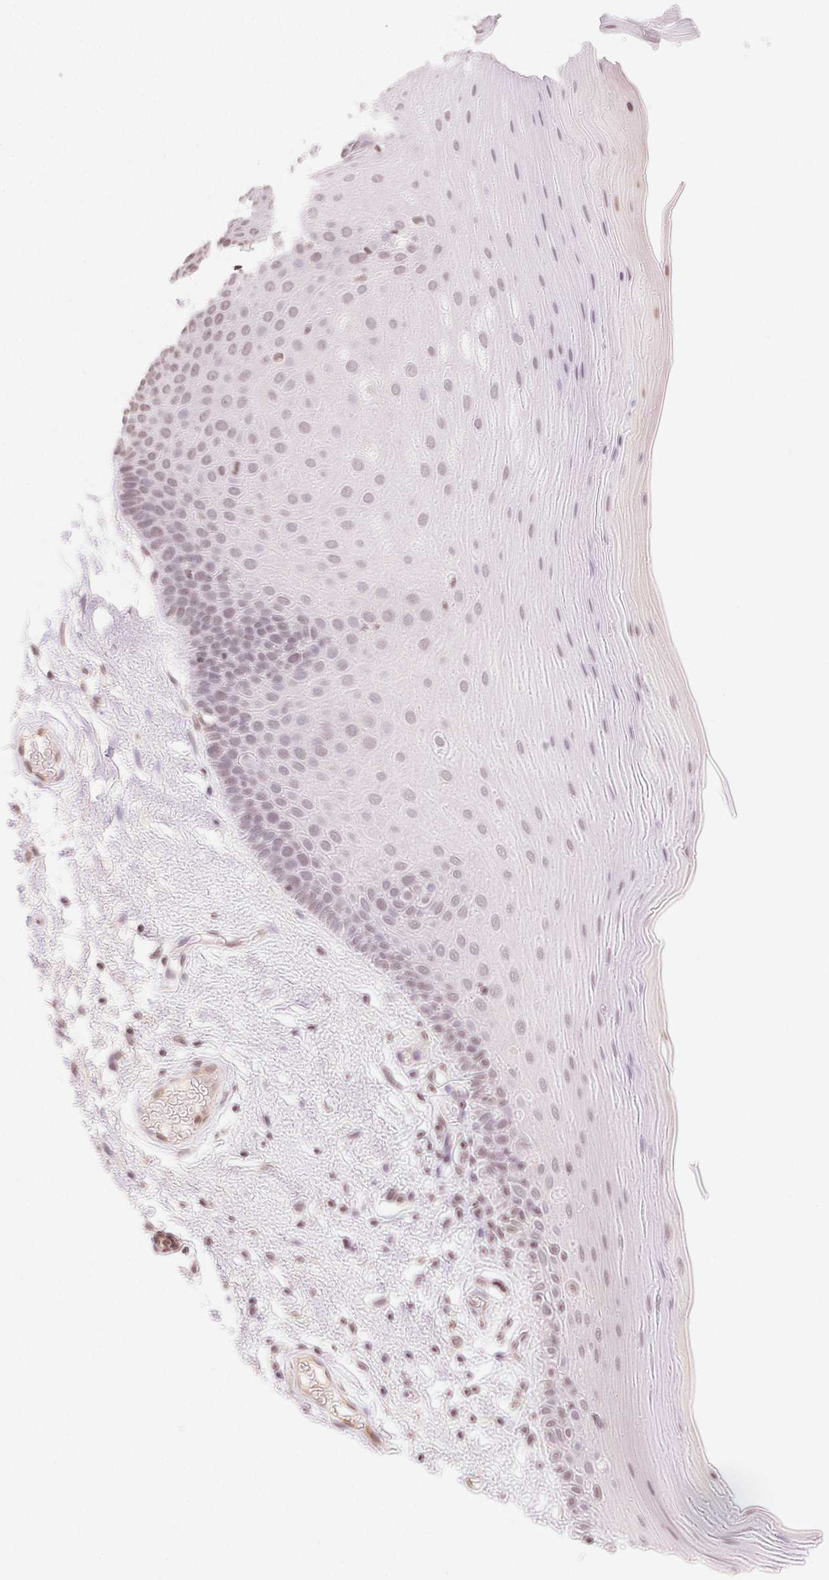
{"staining": {"intensity": "weak", "quantity": "25%-75%", "location": "nuclear"}, "tissue": "oral mucosa", "cell_type": "Squamous epithelial cells", "image_type": "normal", "snomed": [{"axis": "morphology", "description": "Normal tissue, NOS"}, {"axis": "morphology", "description": "Squamous cell carcinoma, NOS"}, {"axis": "topography", "description": "Oral tissue"}, {"axis": "topography", "description": "Tounge, NOS"}, {"axis": "topography", "description": "Head-Neck"}], "caption": "High-magnification brightfield microscopy of benign oral mucosa stained with DAB (brown) and counterstained with hematoxylin (blue). squamous epithelial cells exhibit weak nuclear expression is present in approximately25%-75% of cells. (brown staining indicates protein expression, while blue staining denotes nuclei).", "gene": "TBP", "patient": {"sex": "male", "age": 62}}